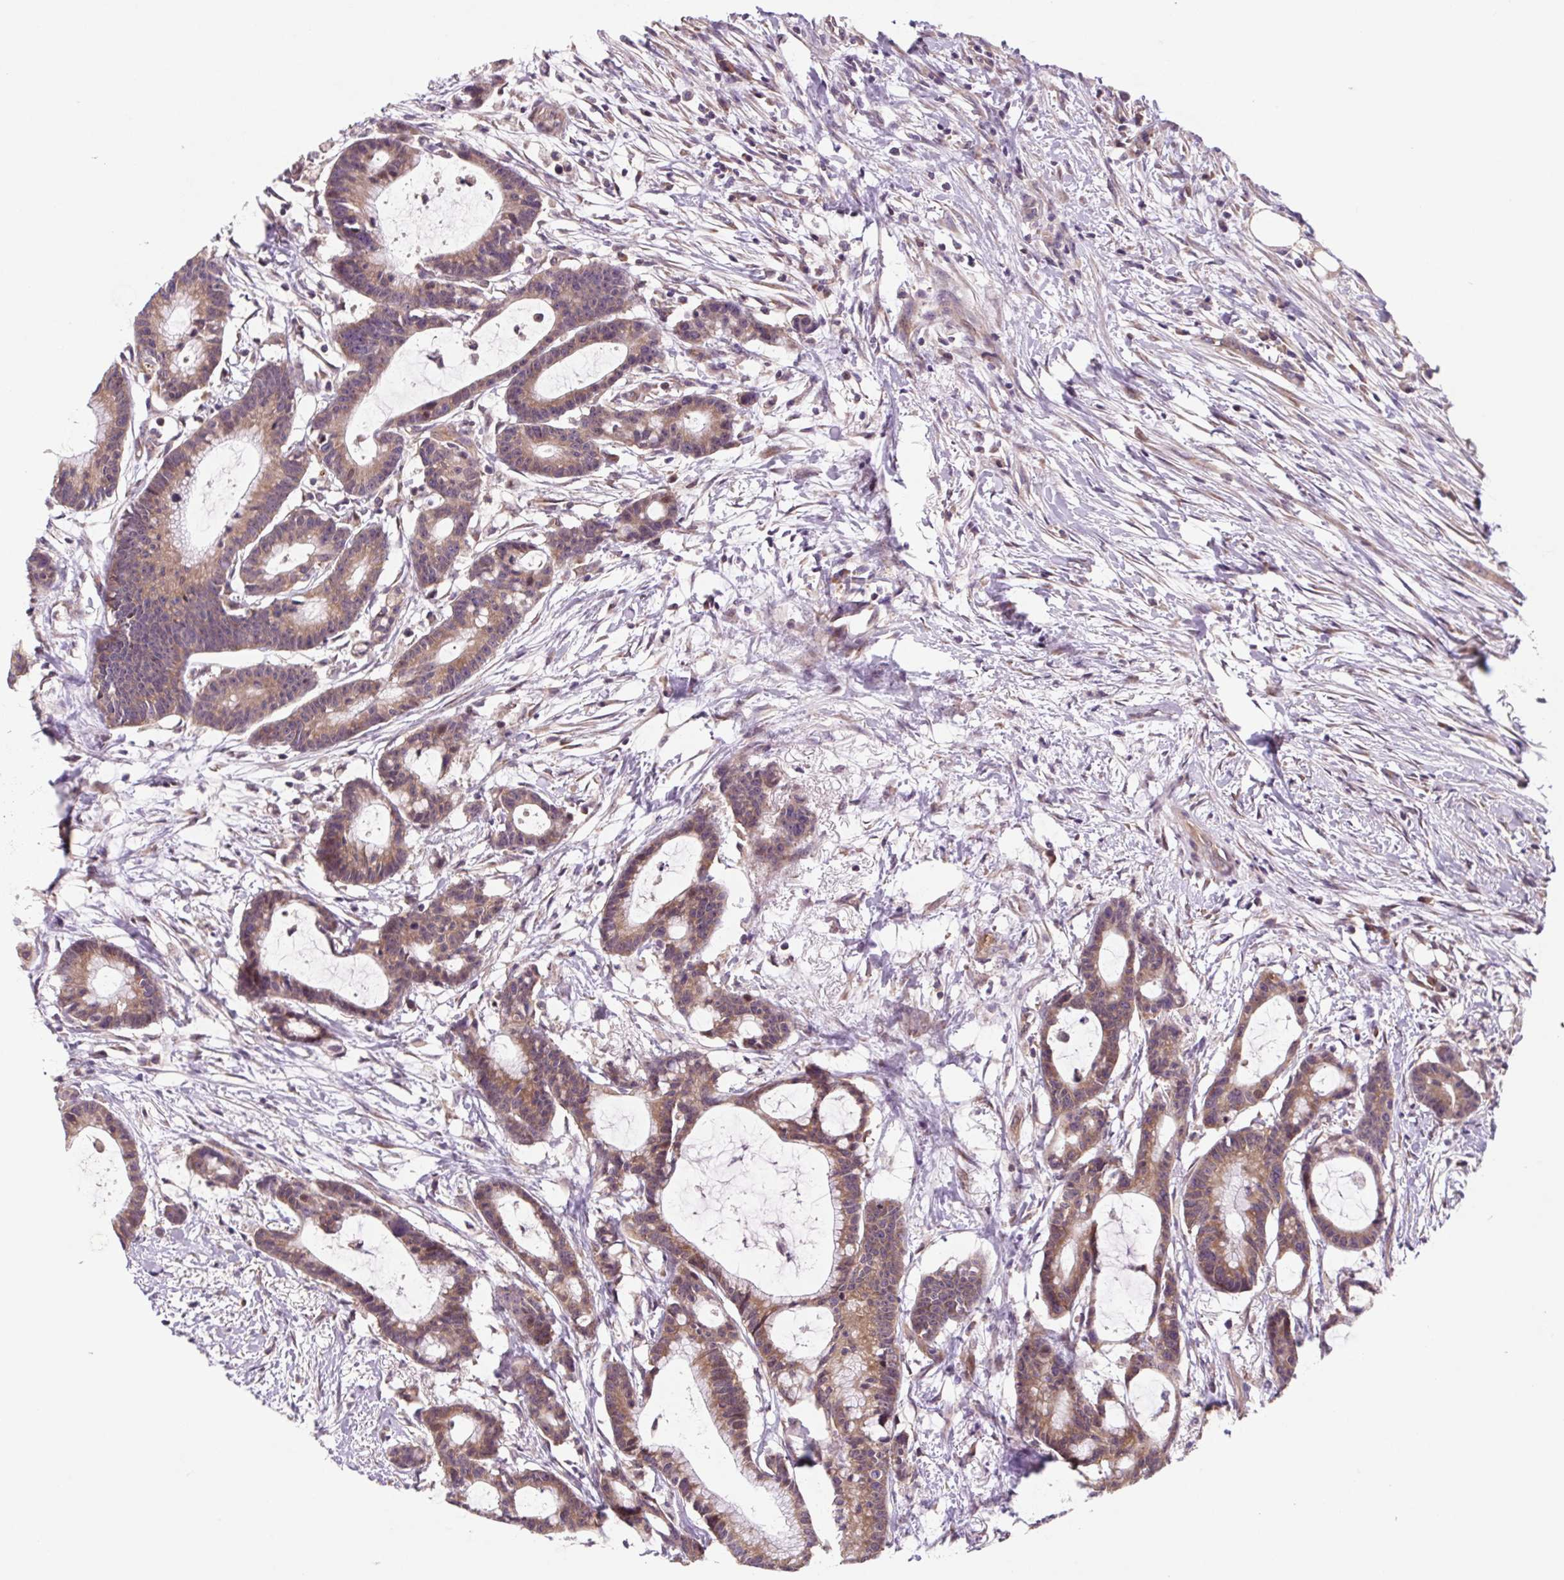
{"staining": {"intensity": "moderate", "quantity": ">75%", "location": "cytoplasmic/membranous"}, "tissue": "colorectal cancer", "cell_type": "Tumor cells", "image_type": "cancer", "snomed": [{"axis": "morphology", "description": "Adenocarcinoma, NOS"}, {"axis": "topography", "description": "Colon"}], "caption": "This micrograph demonstrates adenocarcinoma (colorectal) stained with immunohistochemistry to label a protein in brown. The cytoplasmic/membranous of tumor cells show moderate positivity for the protein. Nuclei are counter-stained blue.", "gene": "HFE", "patient": {"sex": "female", "age": 78}}